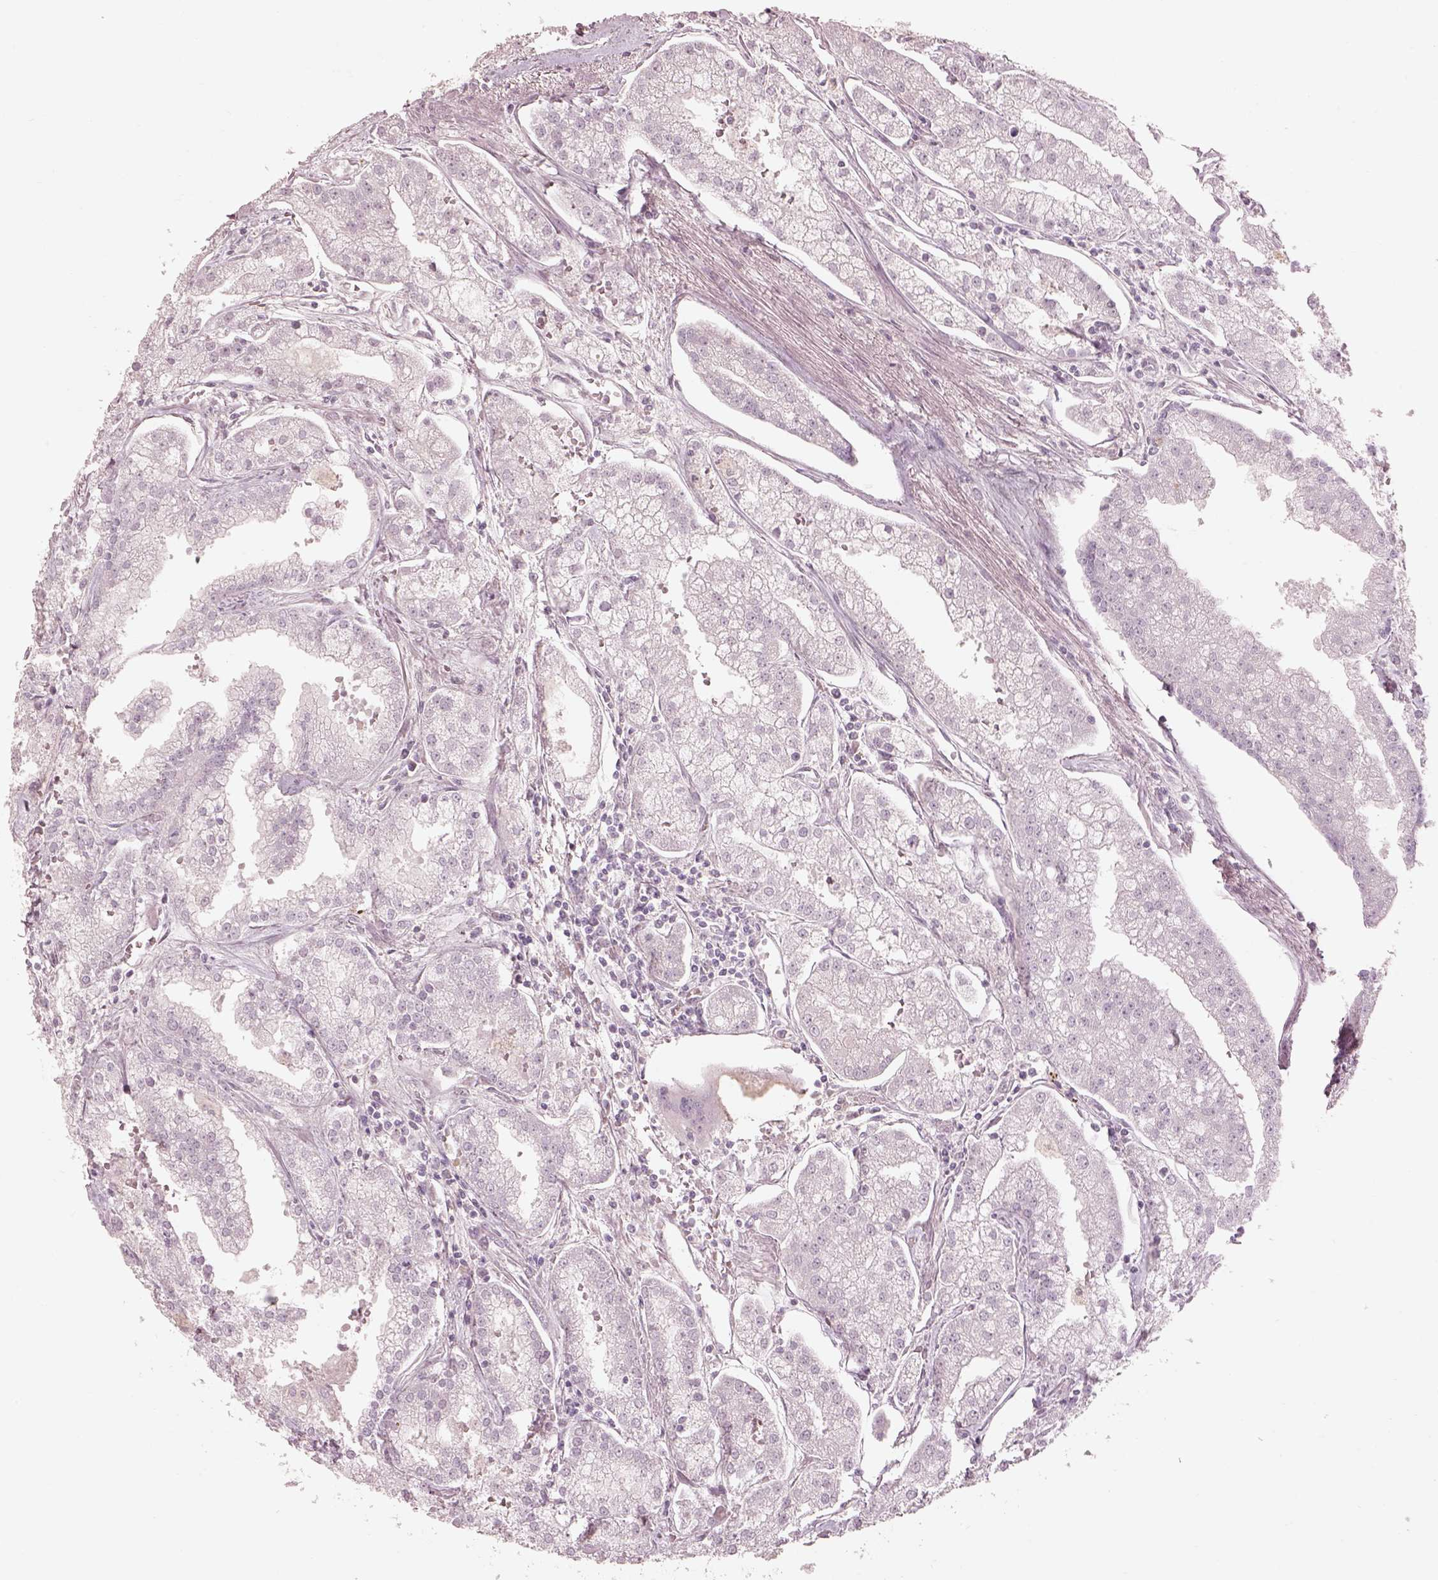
{"staining": {"intensity": "negative", "quantity": "none", "location": "none"}, "tissue": "prostate cancer", "cell_type": "Tumor cells", "image_type": "cancer", "snomed": [{"axis": "morphology", "description": "Adenocarcinoma, NOS"}, {"axis": "topography", "description": "Prostate"}], "caption": "DAB (3,3'-diaminobenzidine) immunohistochemical staining of prostate cancer shows no significant expression in tumor cells.", "gene": "PRKACG", "patient": {"sex": "male", "age": 70}}